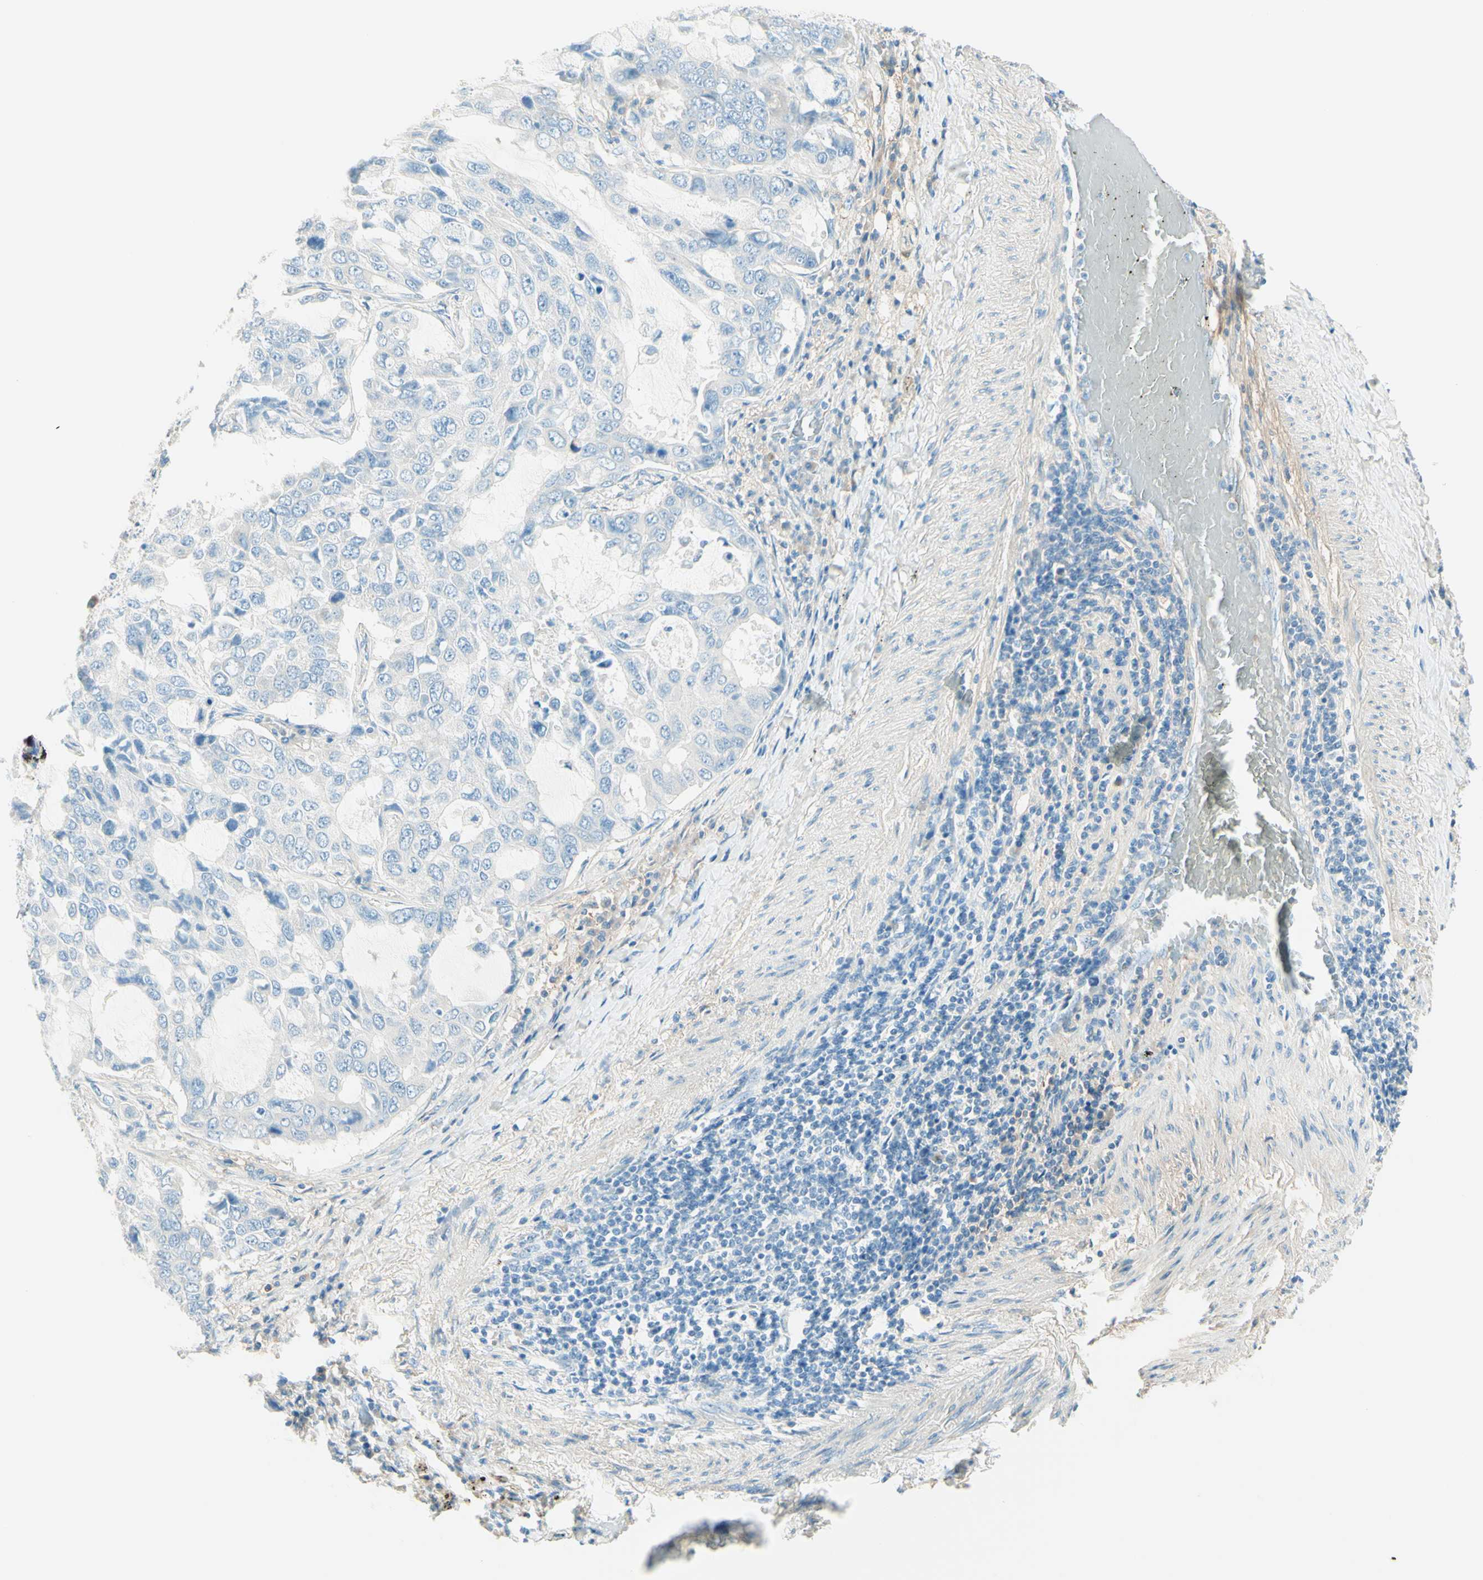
{"staining": {"intensity": "negative", "quantity": "none", "location": "none"}, "tissue": "lung cancer", "cell_type": "Tumor cells", "image_type": "cancer", "snomed": [{"axis": "morphology", "description": "Adenocarcinoma, NOS"}, {"axis": "topography", "description": "Lung"}], "caption": "Immunohistochemistry histopathology image of human lung cancer stained for a protein (brown), which reveals no positivity in tumor cells.", "gene": "NCBP2L", "patient": {"sex": "male", "age": 64}}